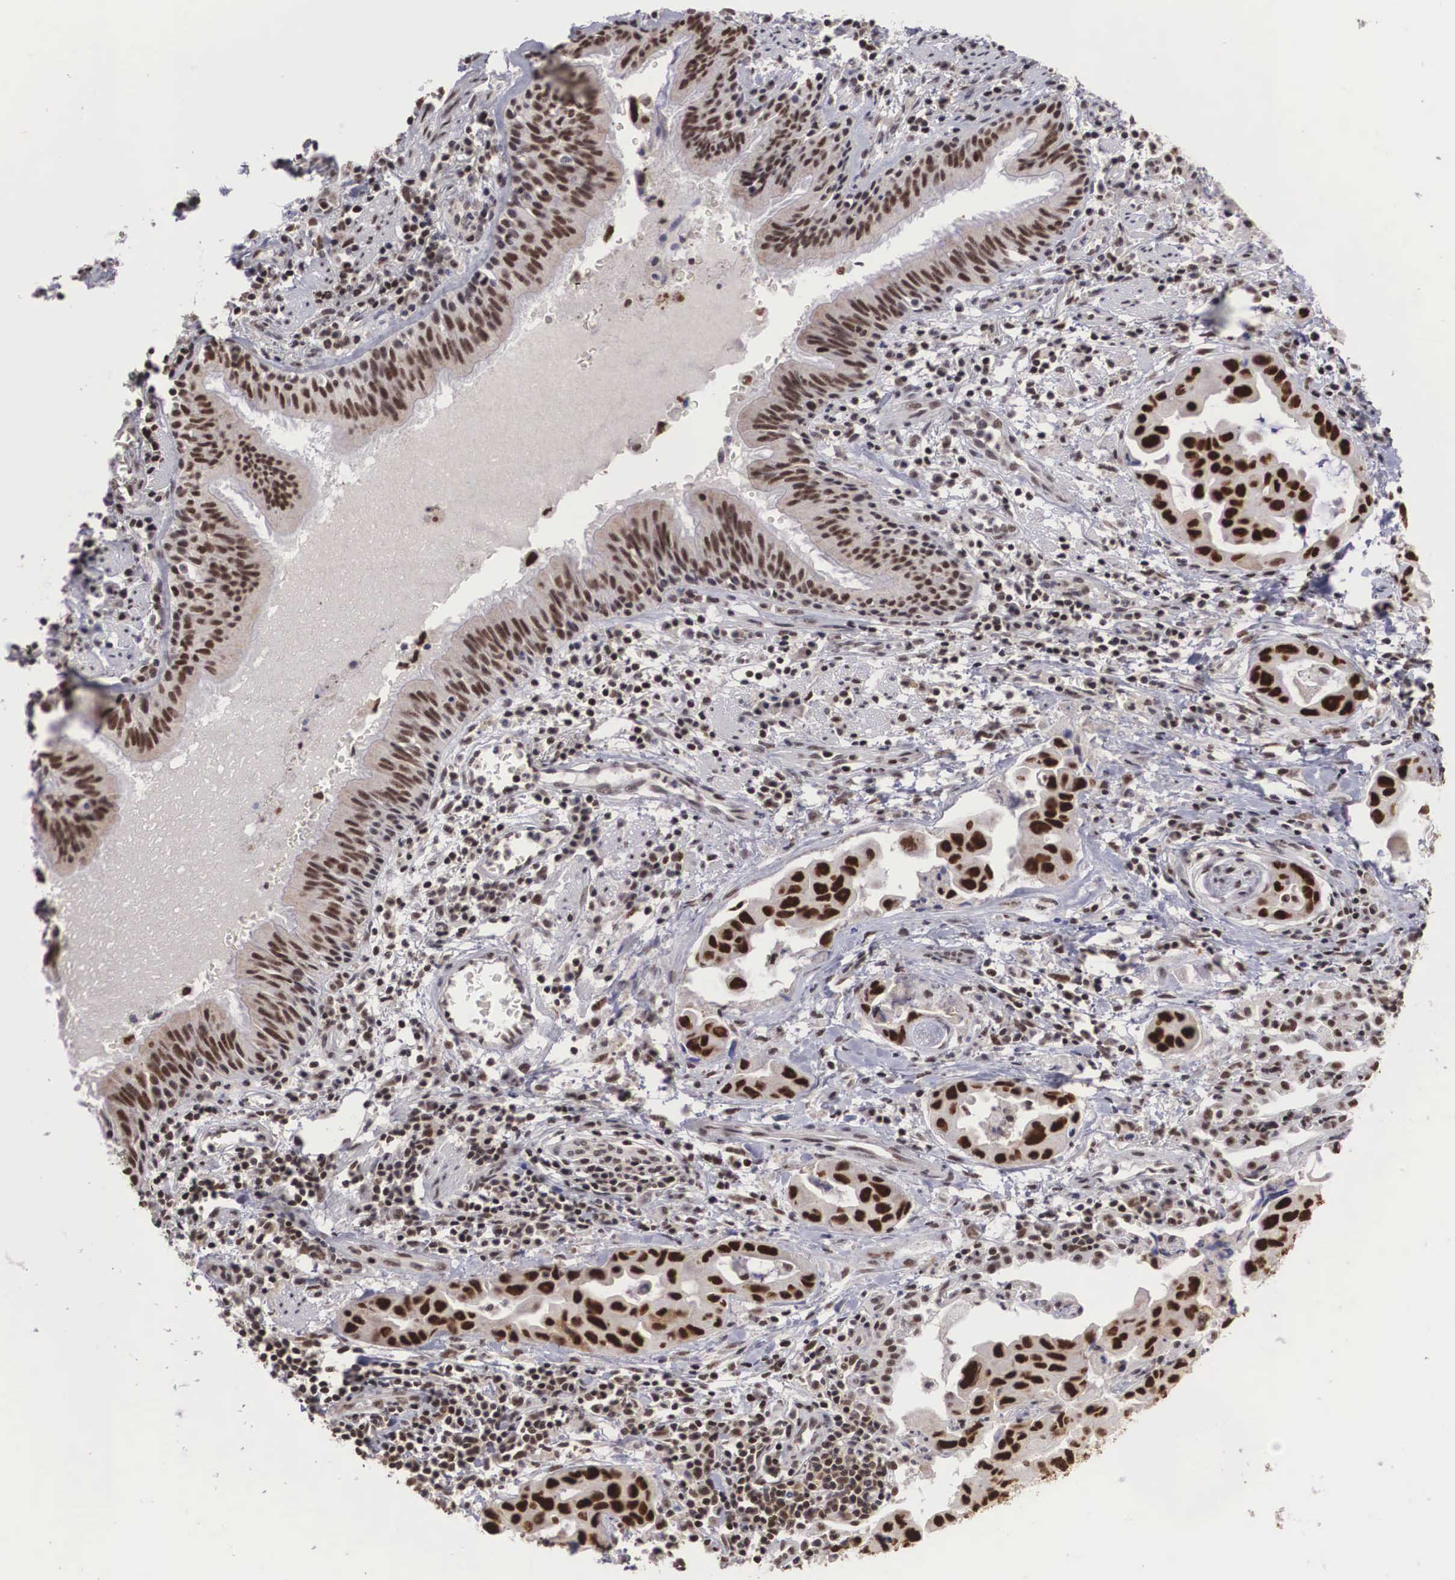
{"staining": {"intensity": "strong", "quantity": ">75%", "location": "nuclear"}, "tissue": "lung cancer", "cell_type": "Tumor cells", "image_type": "cancer", "snomed": [{"axis": "morphology", "description": "Adenocarcinoma, NOS"}, {"axis": "topography", "description": "Lung"}], "caption": "Adenocarcinoma (lung) stained with DAB (3,3'-diaminobenzidine) immunohistochemistry (IHC) shows high levels of strong nuclear expression in about >75% of tumor cells.", "gene": "HTATSF1", "patient": {"sex": "male", "age": 64}}